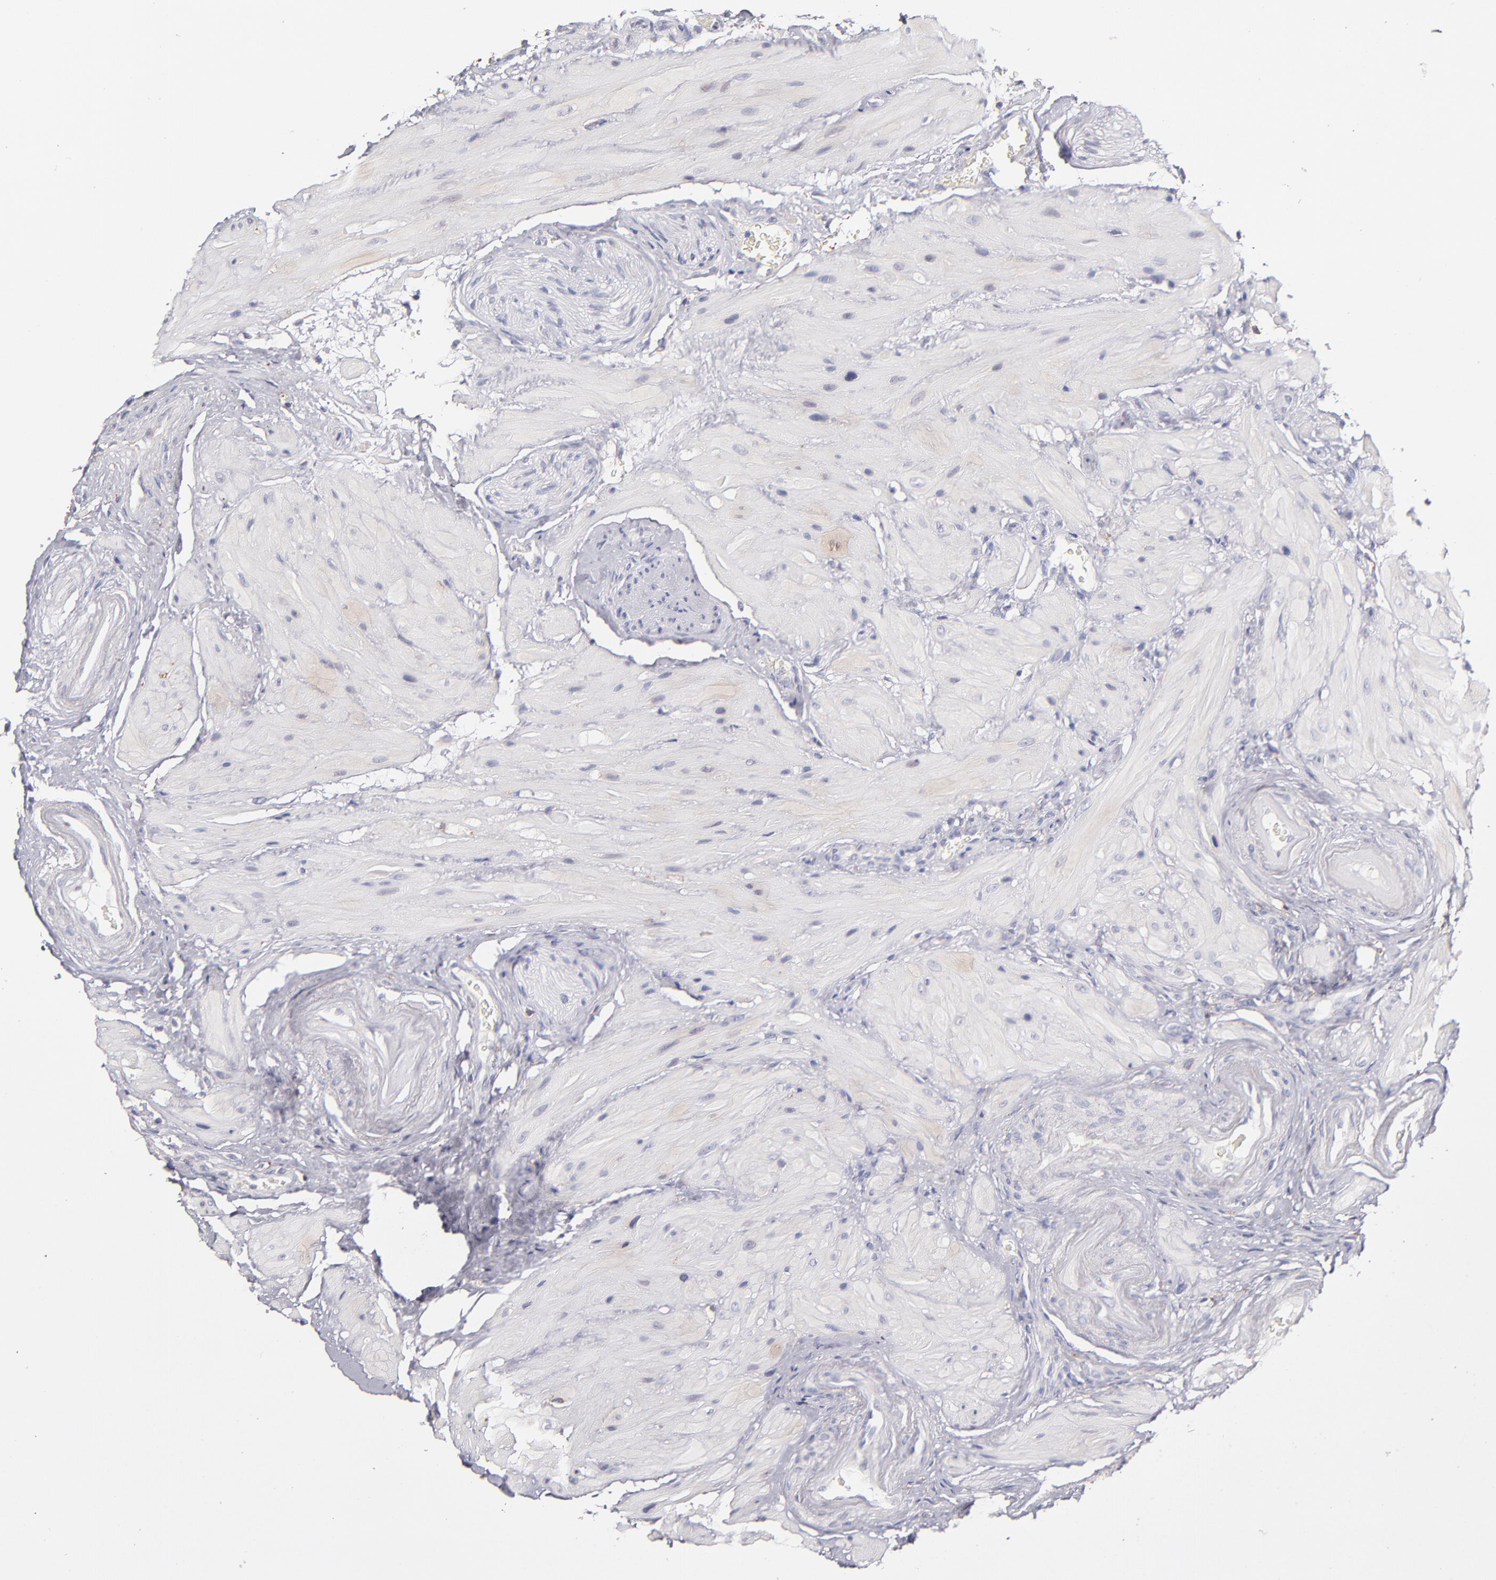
{"staining": {"intensity": "weak", "quantity": "25%-75%", "location": "cytoplasmic/membranous"}, "tissue": "seminal vesicle", "cell_type": "Glandular cells", "image_type": "normal", "snomed": [{"axis": "morphology", "description": "Normal tissue, NOS"}, {"axis": "topography", "description": "Seminal veicle"}], "caption": "Immunohistochemical staining of normal seminal vesicle exhibits low levels of weak cytoplasmic/membranous positivity in approximately 25%-75% of glandular cells.", "gene": "GLDC", "patient": {"sex": "male", "age": 69}}